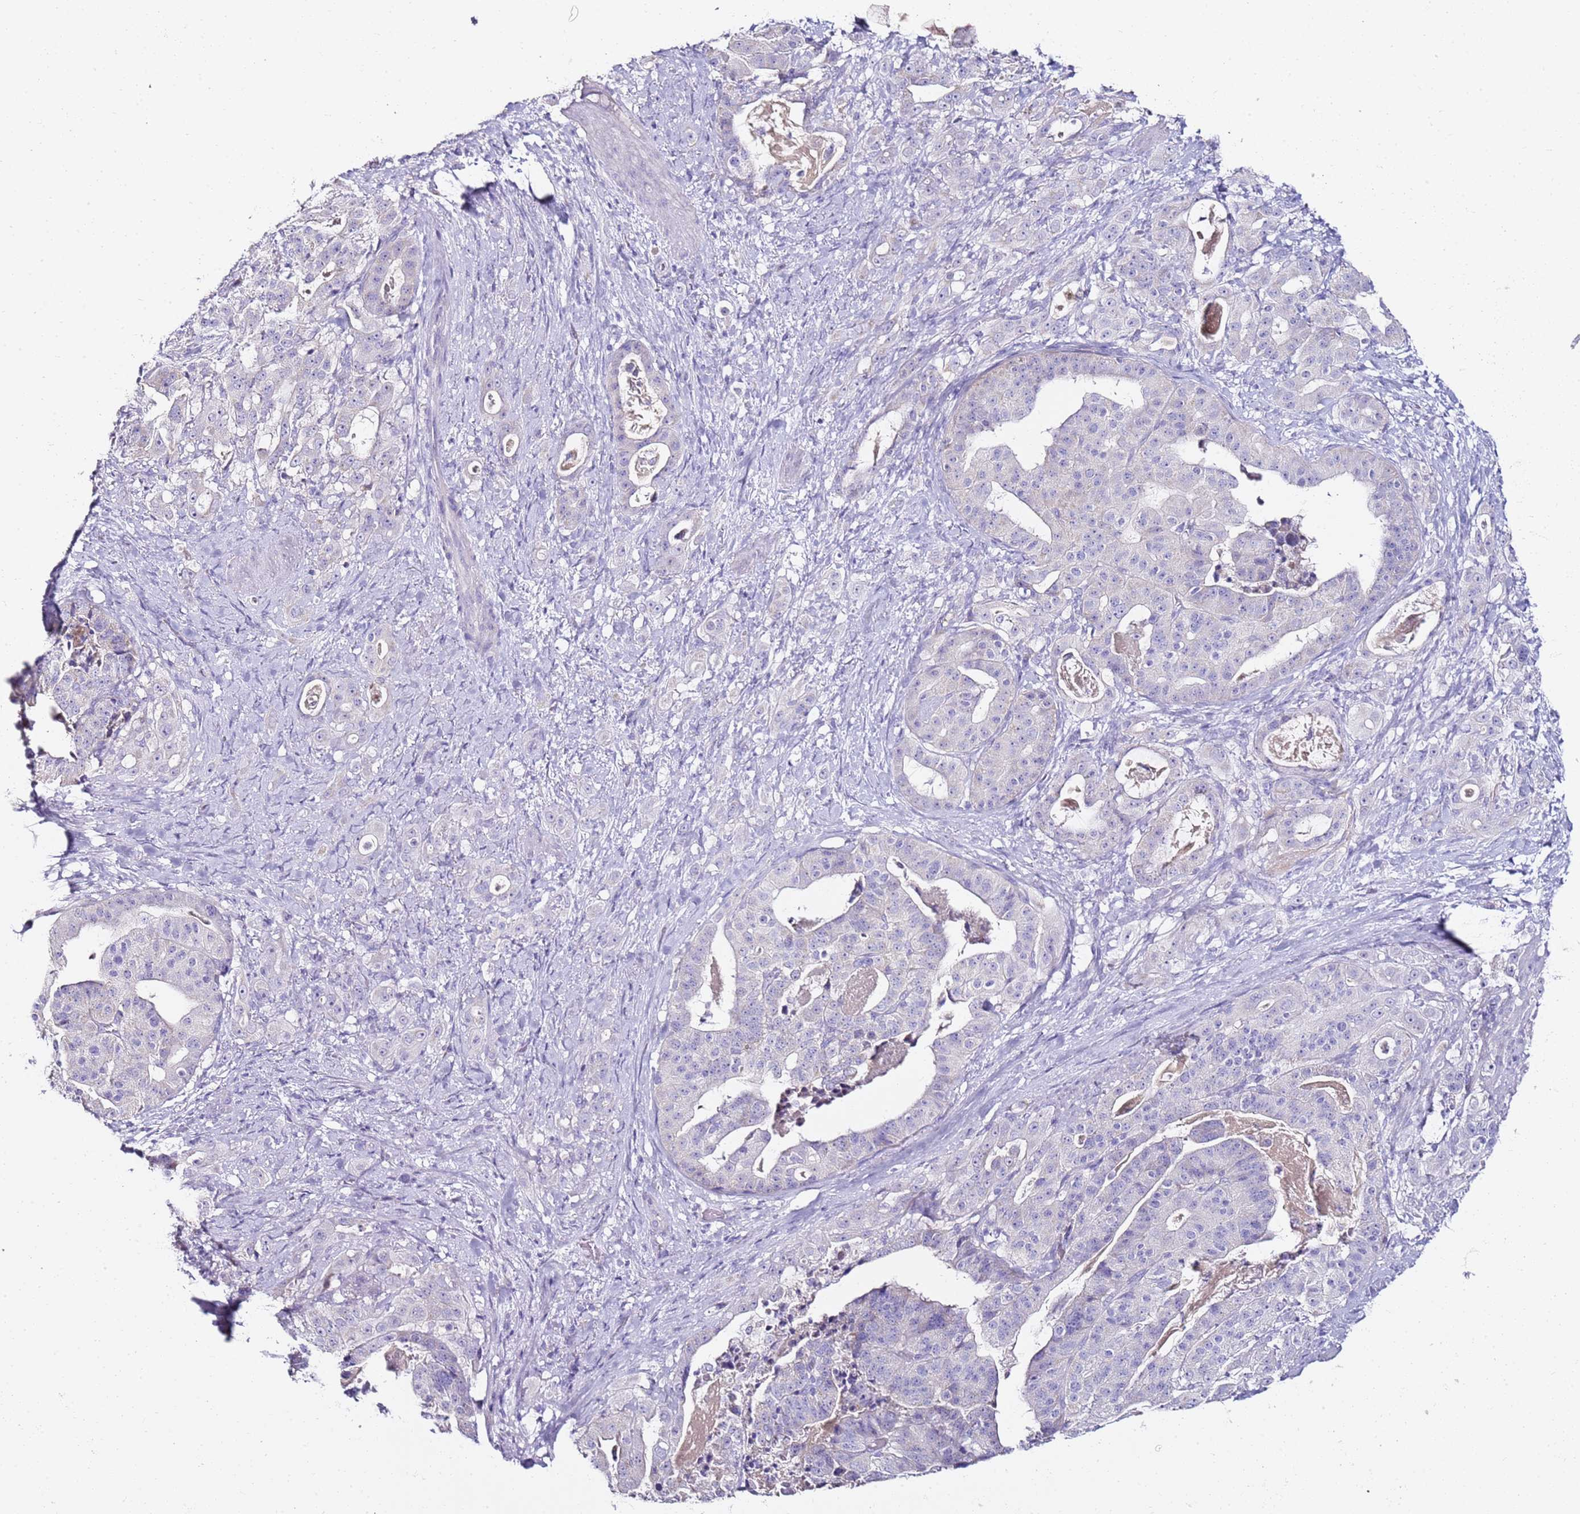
{"staining": {"intensity": "negative", "quantity": "none", "location": "none"}, "tissue": "stomach cancer", "cell_type": "Tumor cells", "image_type": "cancer", "snomed": [{"axis": "morphology", "description": "Adenocarcinoma, NOS"}, {"axis": "topography", "description": "Stomach"}], "caption": "The histopathology image displays no significant staining in tumor cells of stomach adenocarcinoma. Nuclei are stained in blue.", "gene": "MYBPC3", "patient": {"sex": "male", "age": 48}}